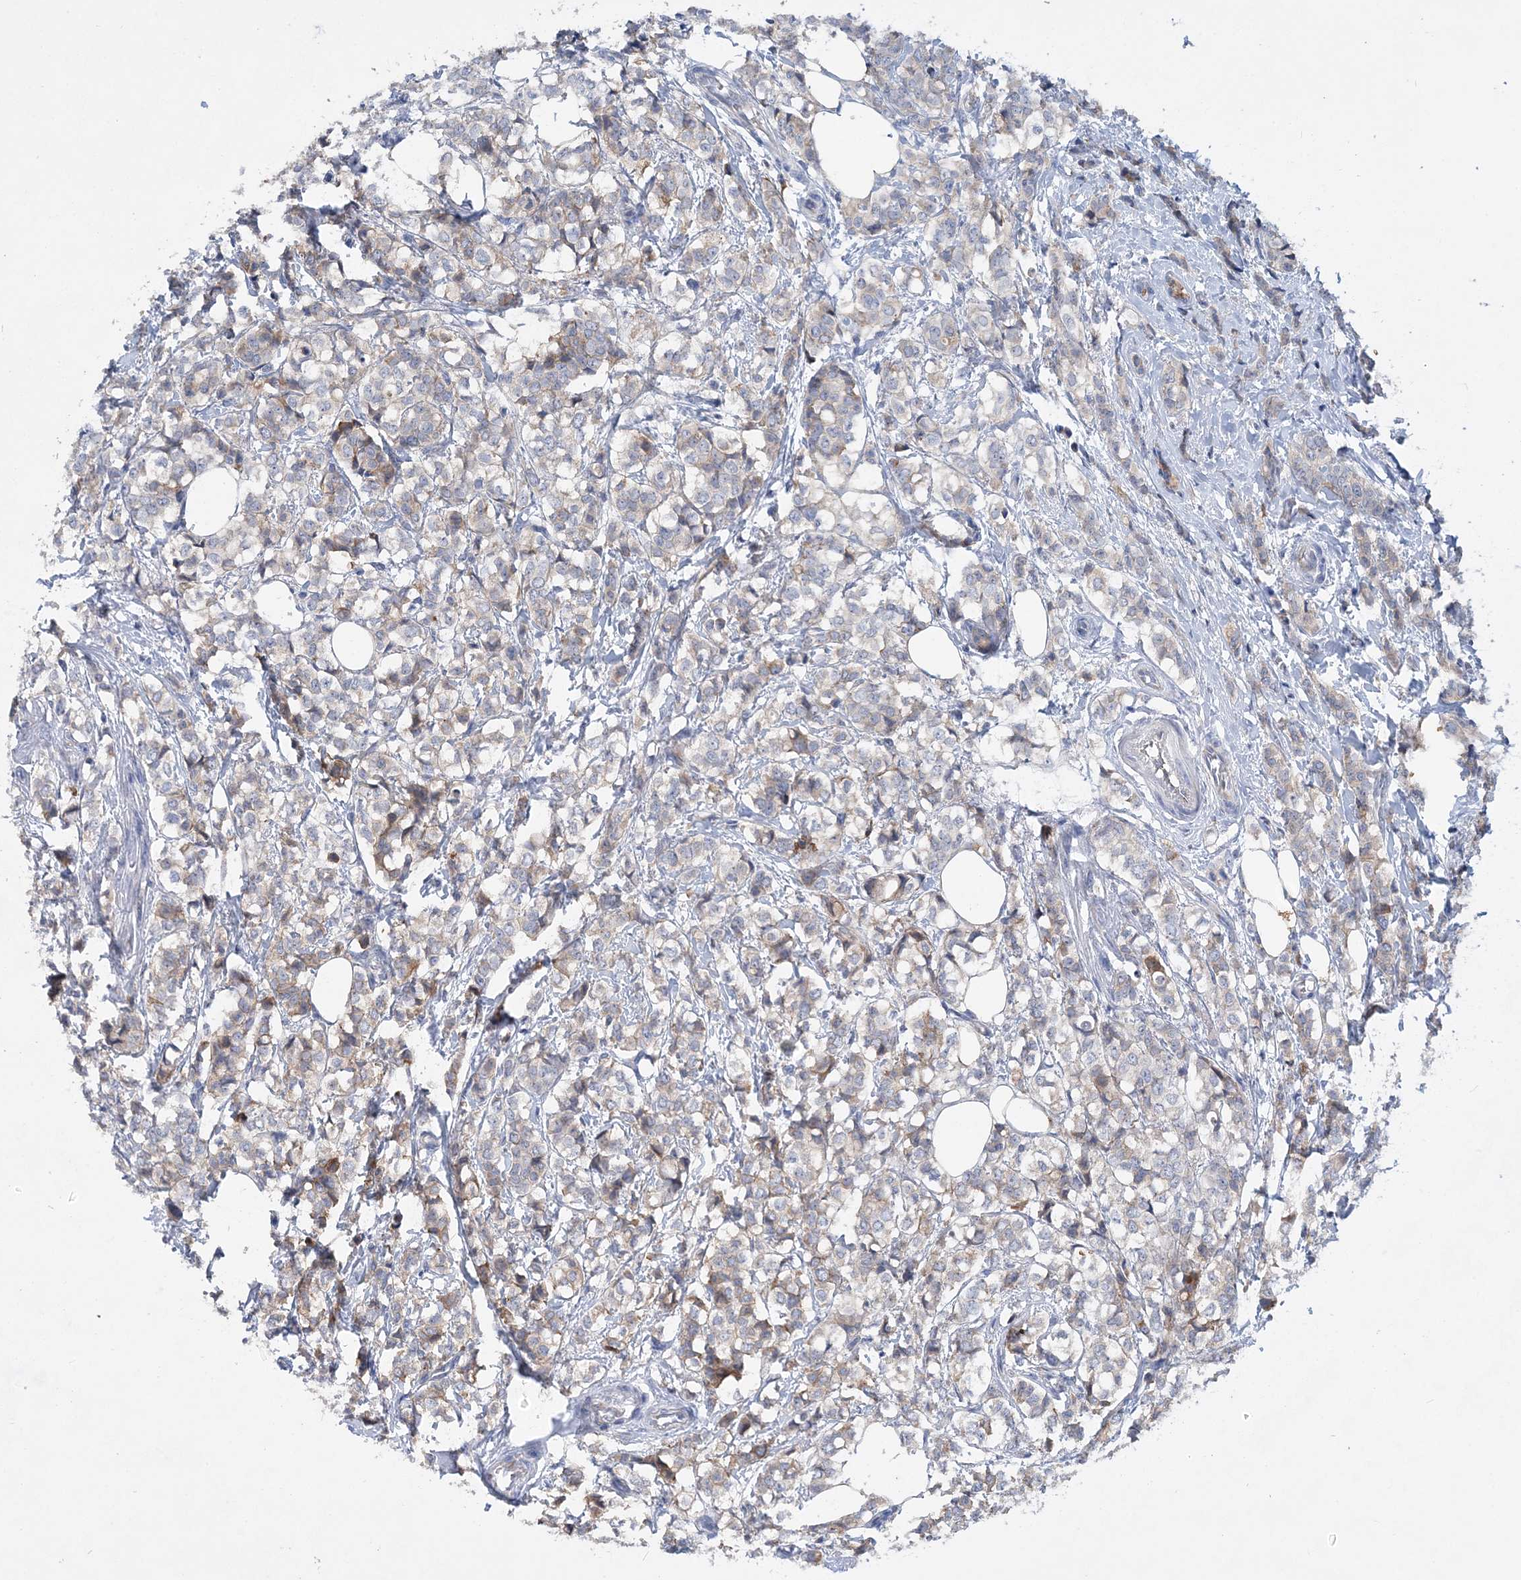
{"staining": {"intensity": "weak", "quantity": "<25%", "location": "cytoplasmic/membranous"}, "tissue": "breast cancer", "cell_type": "Tumor cells", "image_type": "cancer", "snomed": [{"axis": "morphology", "description": "Lobular carcinoma"}, {"axis": "topography", "description": "Breast"}], "caption": "Breast cancer stained for a protein using IHC exhibits no staining tumor cells.", "gene": "TRAPPC13", "patient": {"sex": "female", "age": 60}}